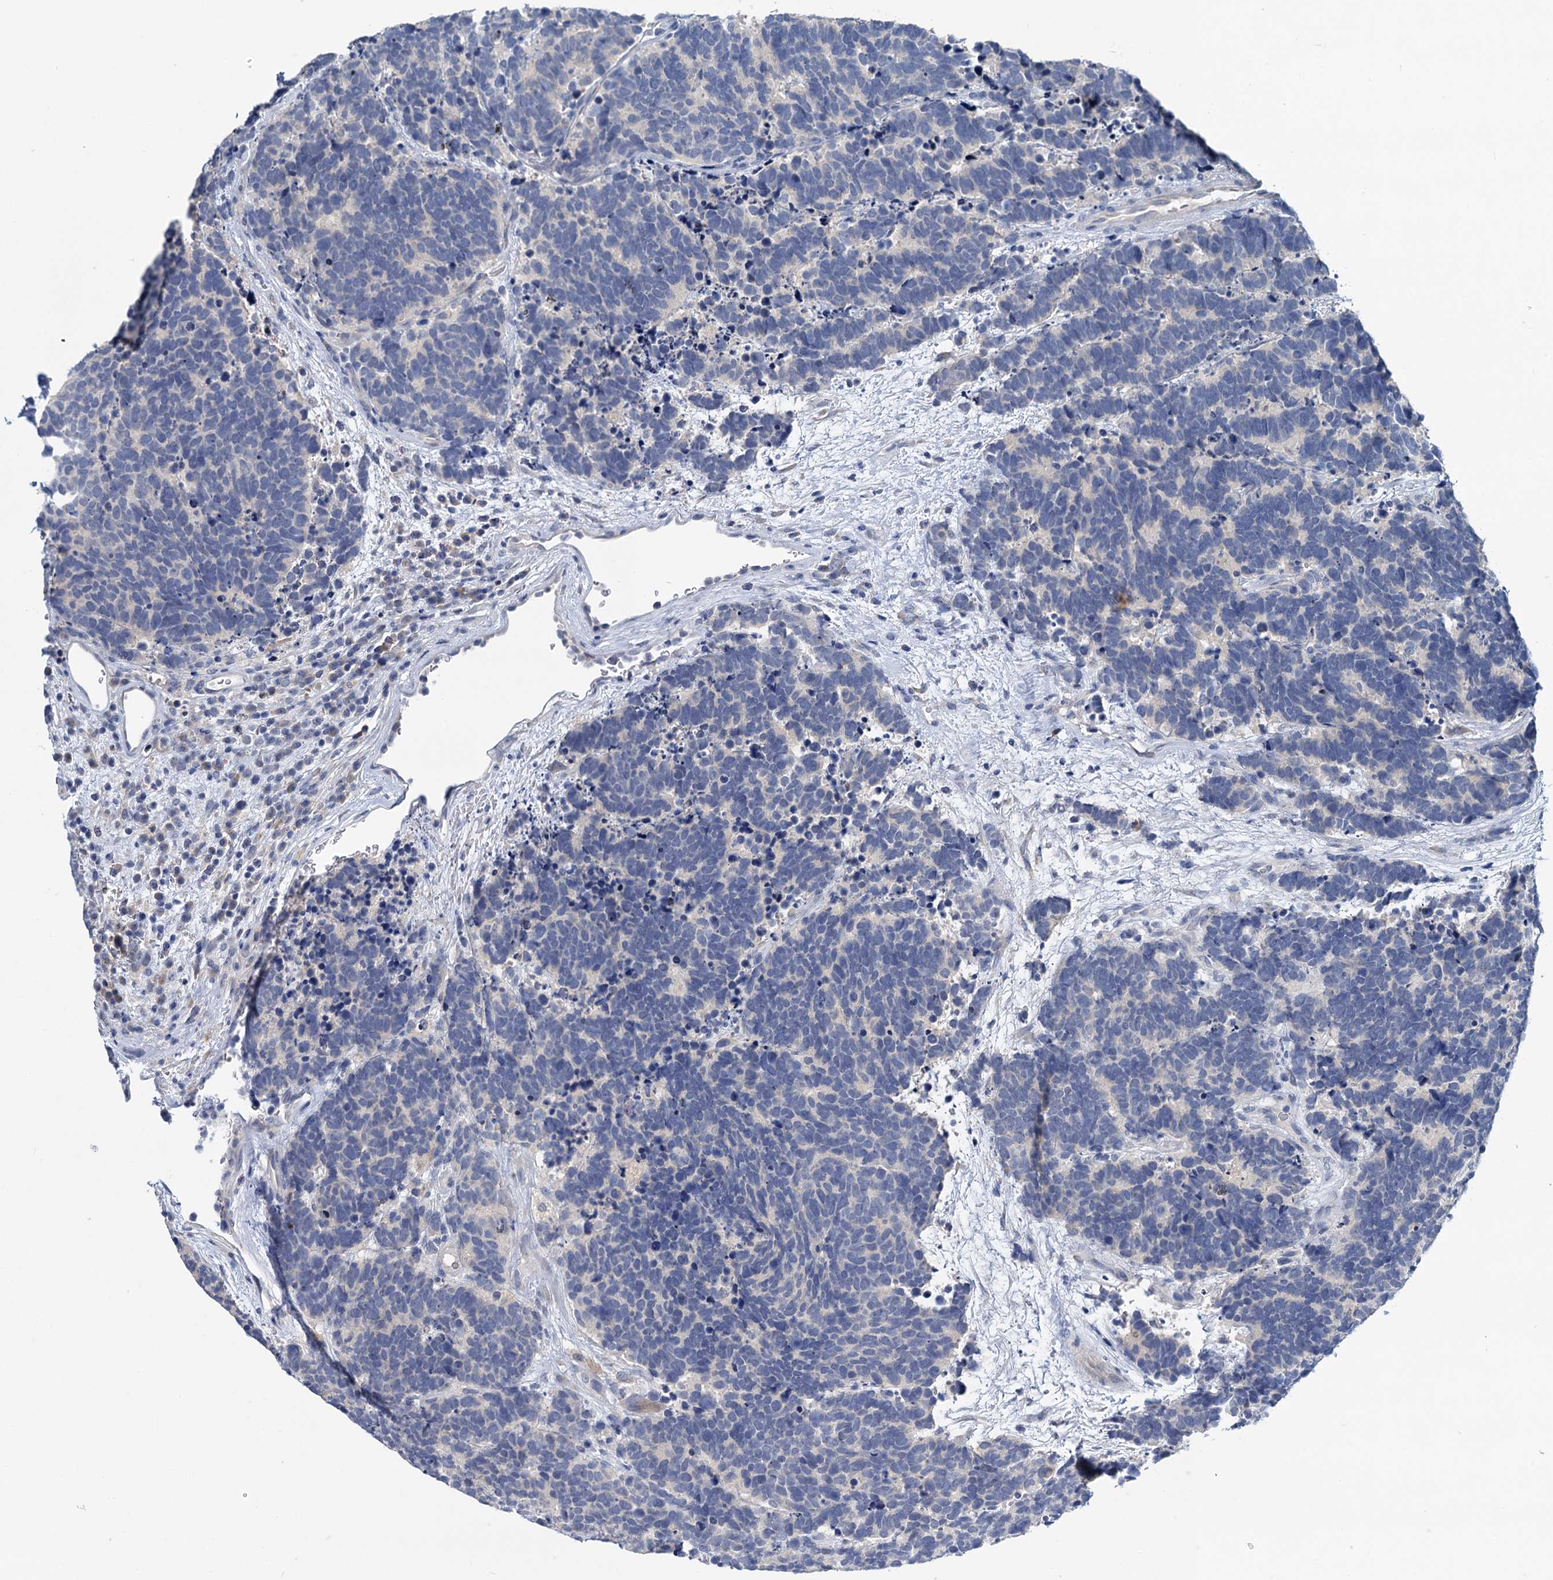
{"staining": {"intensity": "negative", "quantity": "none", "location": "none"}, "tissue": "carcinoid", "cell_type": "Tumor cells", "image_type": "cancer", "snomed": [{"axis": "morphology", "description": "Carcinoma, NOS"}, {"axis": "morphology", "description": "Carcinoid, malignant, NOS"}, {"axis": "topography", "description": "Urinary bladder"}], "caption": "Immunohistochemistry image of carcinoma stained for a protein (brown), which reveals no expression in tumor cells.", "gene": "ANKRD42", "patient": {"sex": "male", "age": 57}}